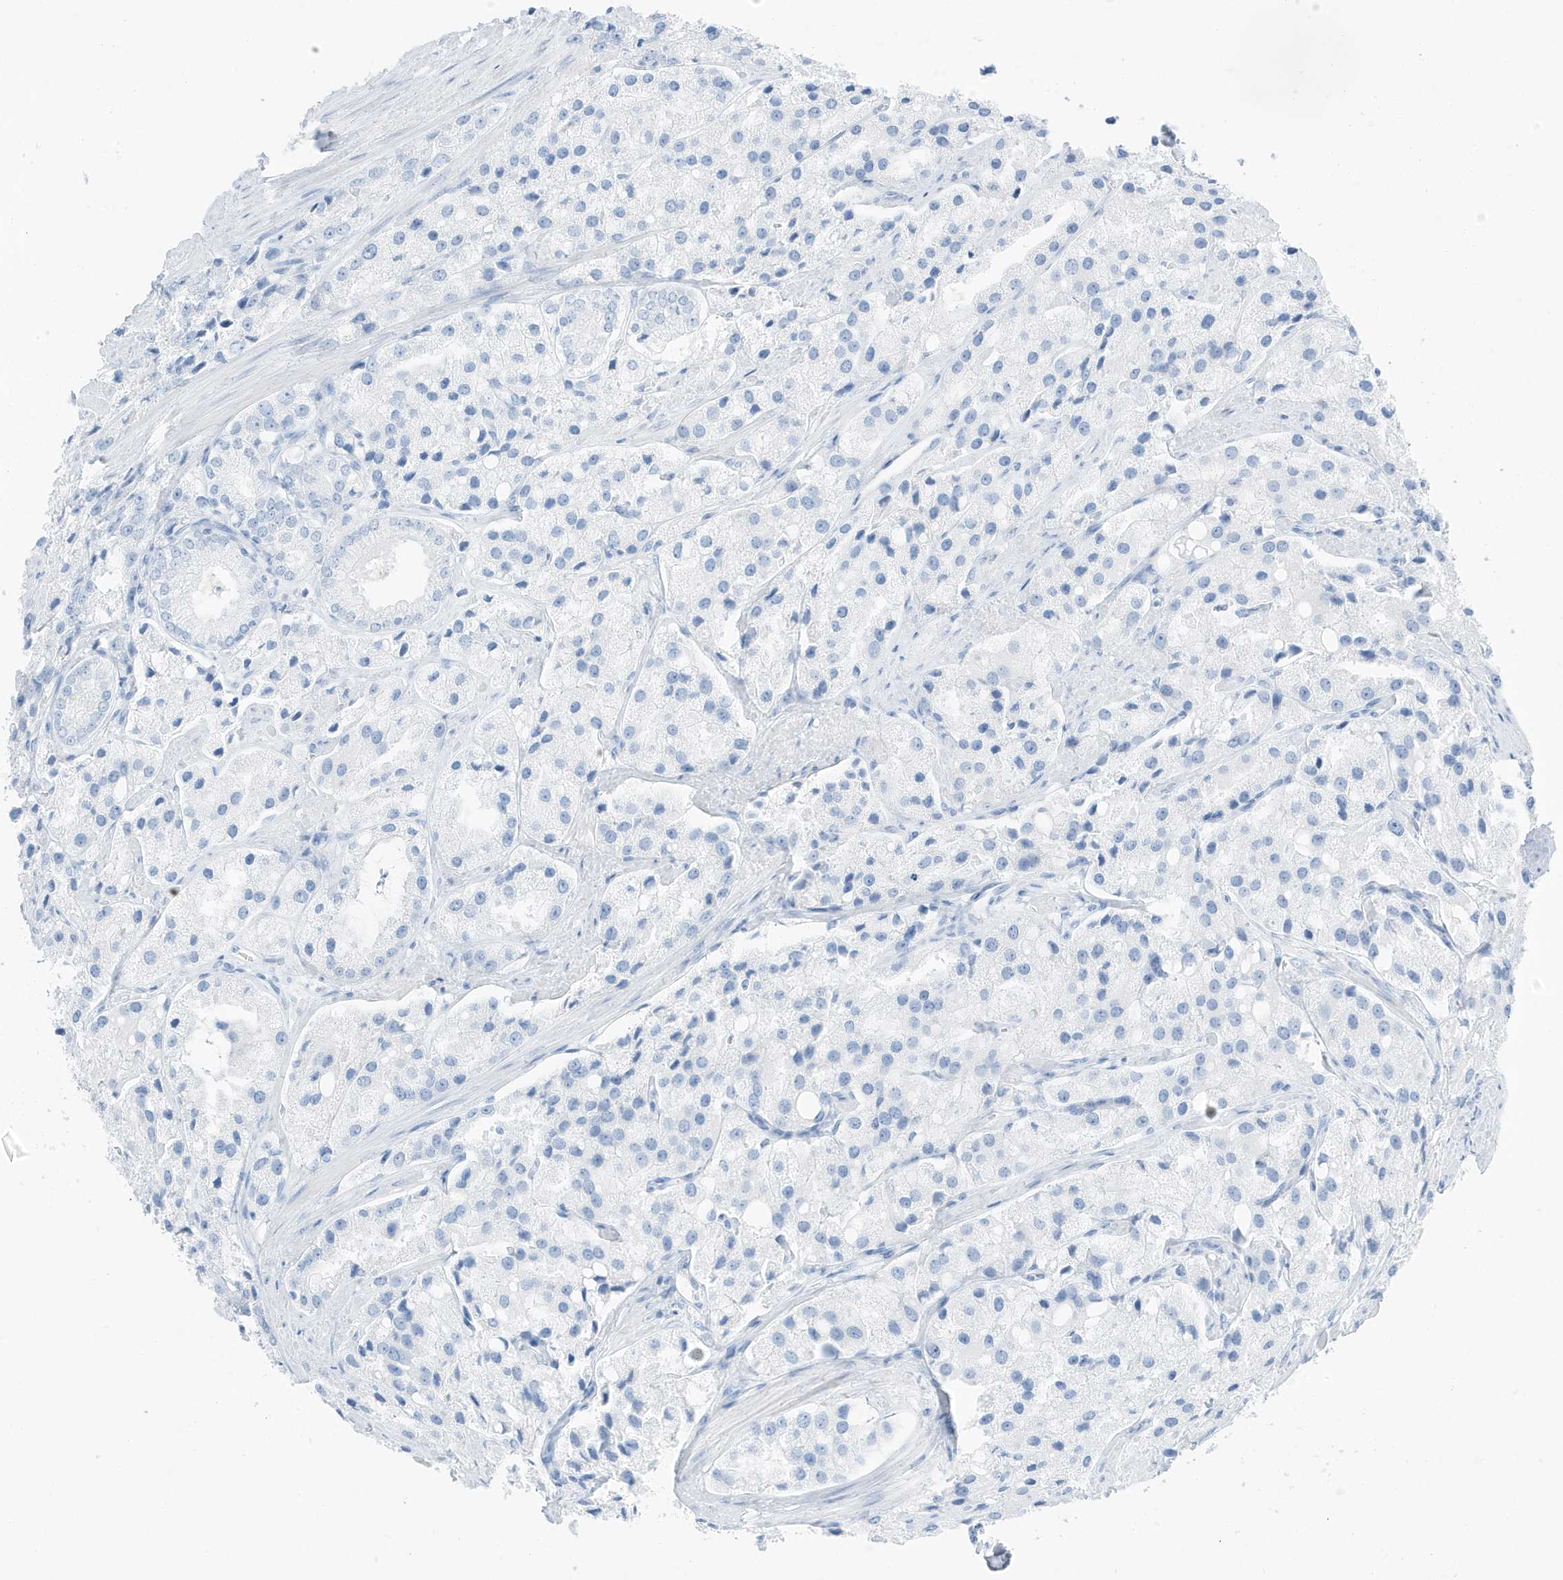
{"staining": {"intensity": "negative", "quantity": "none", "location": "none"}, "tissue": "prostate cancer", "cell_type": "Tumor cells", "image_type": "cancer", "snomed": [{"axis": "morphology", "description": "Adenocarcinoma, High grade"}, {"axis": "topography", "description": "Prostate"}], "caption": "Protein analysis of prostate cancer displays no significant staining in tumor cells.", "gene": "SLC22A13", "patient": {"sex": "male", "age": 66}}